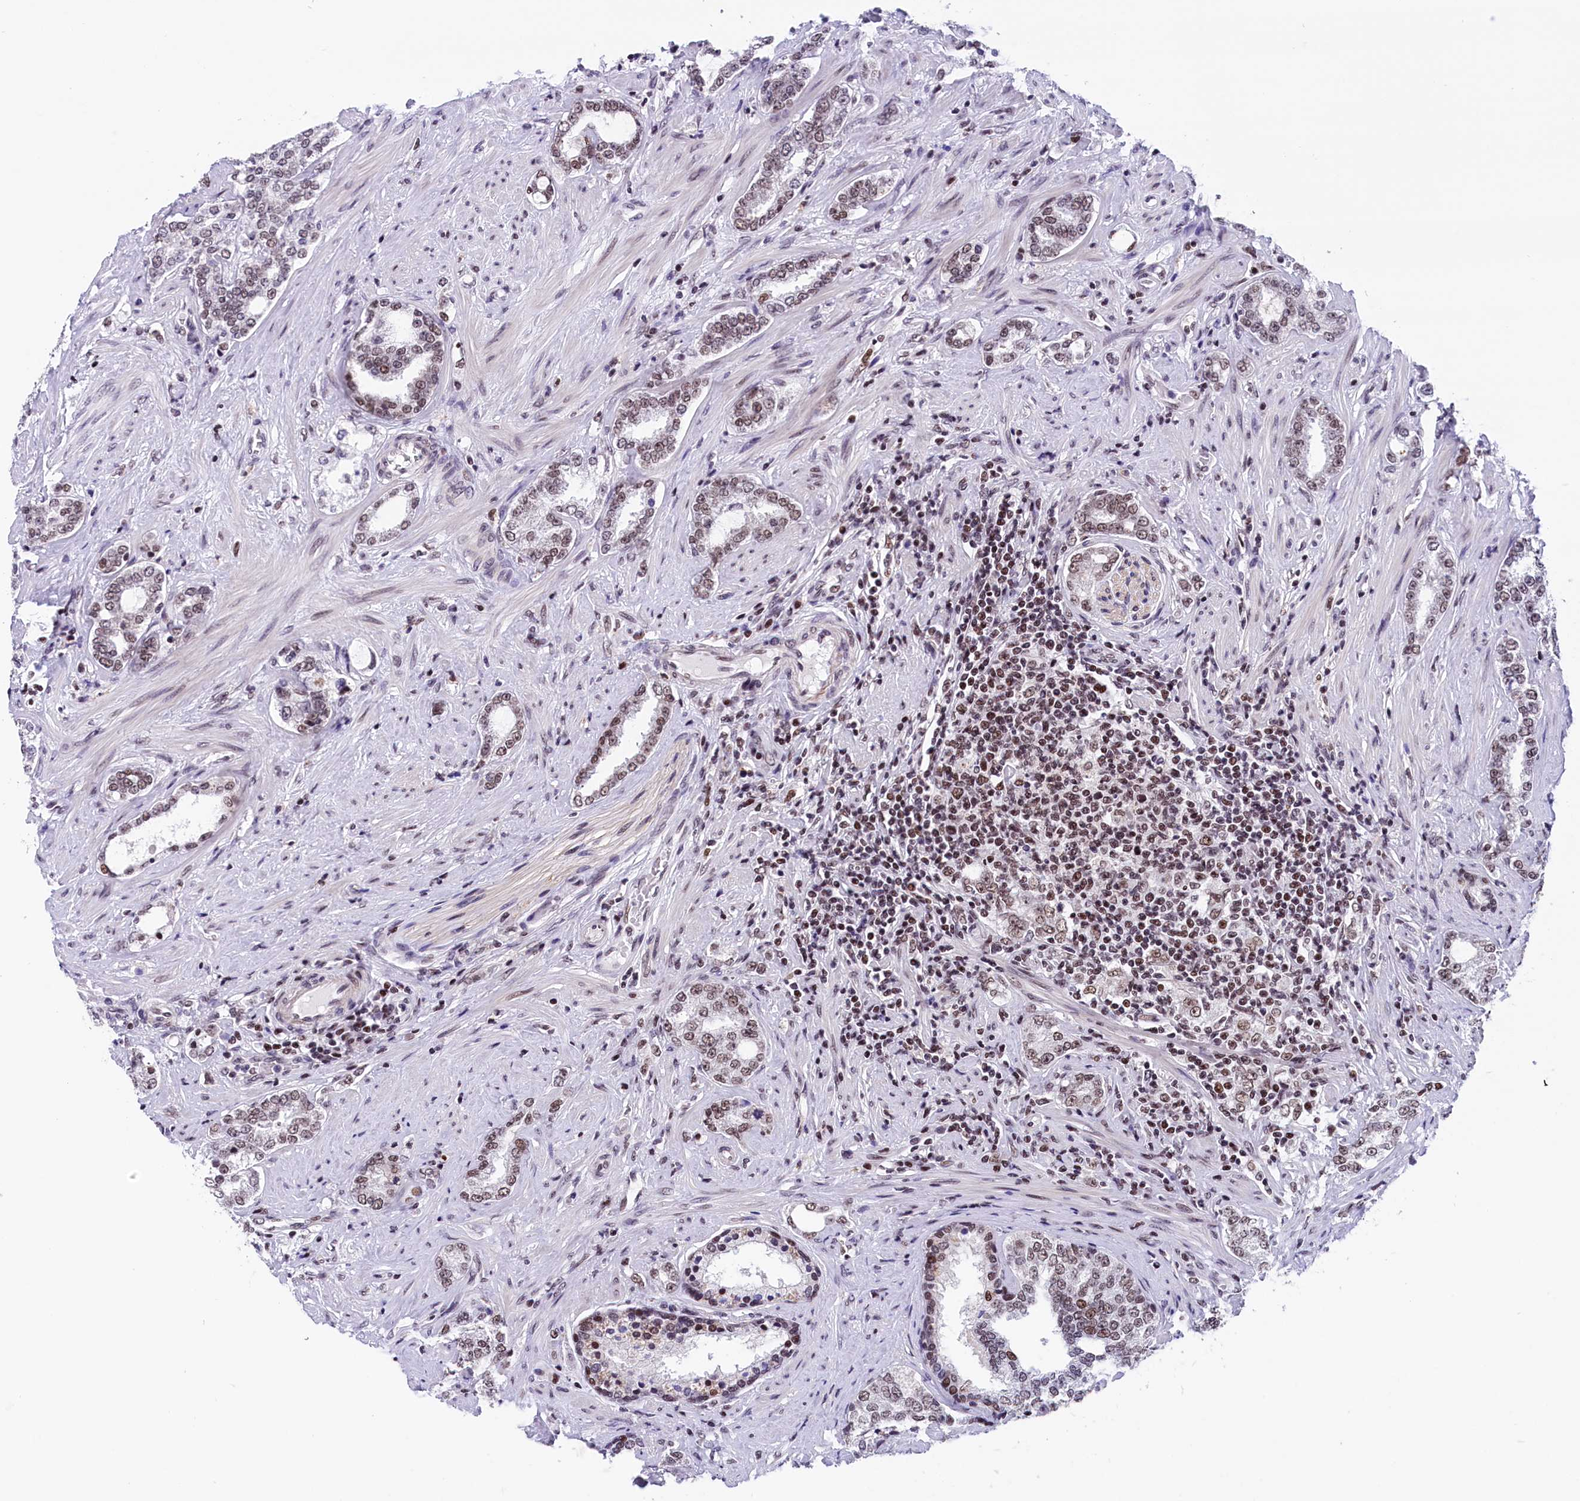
{"staining": {"intensity": "weak", "quantity": "25%-75%", "location": "nuclear"}, "tissue": "prostate cancer", "cell_type": "Tumor cells", "image_type": "cancer", "snomed": [{"axis": "morphology", "description": "Adenocarcinoma, High grade"}, {"axis": "topography", "description": "Prostate"}], "caption": "The image reveals a brown stain indicating the presence of a protein in the nuclear of tumor cells in prostate cancer.", "gene": "CDYL2", "patient": {"sex": "male", "age": 64}}